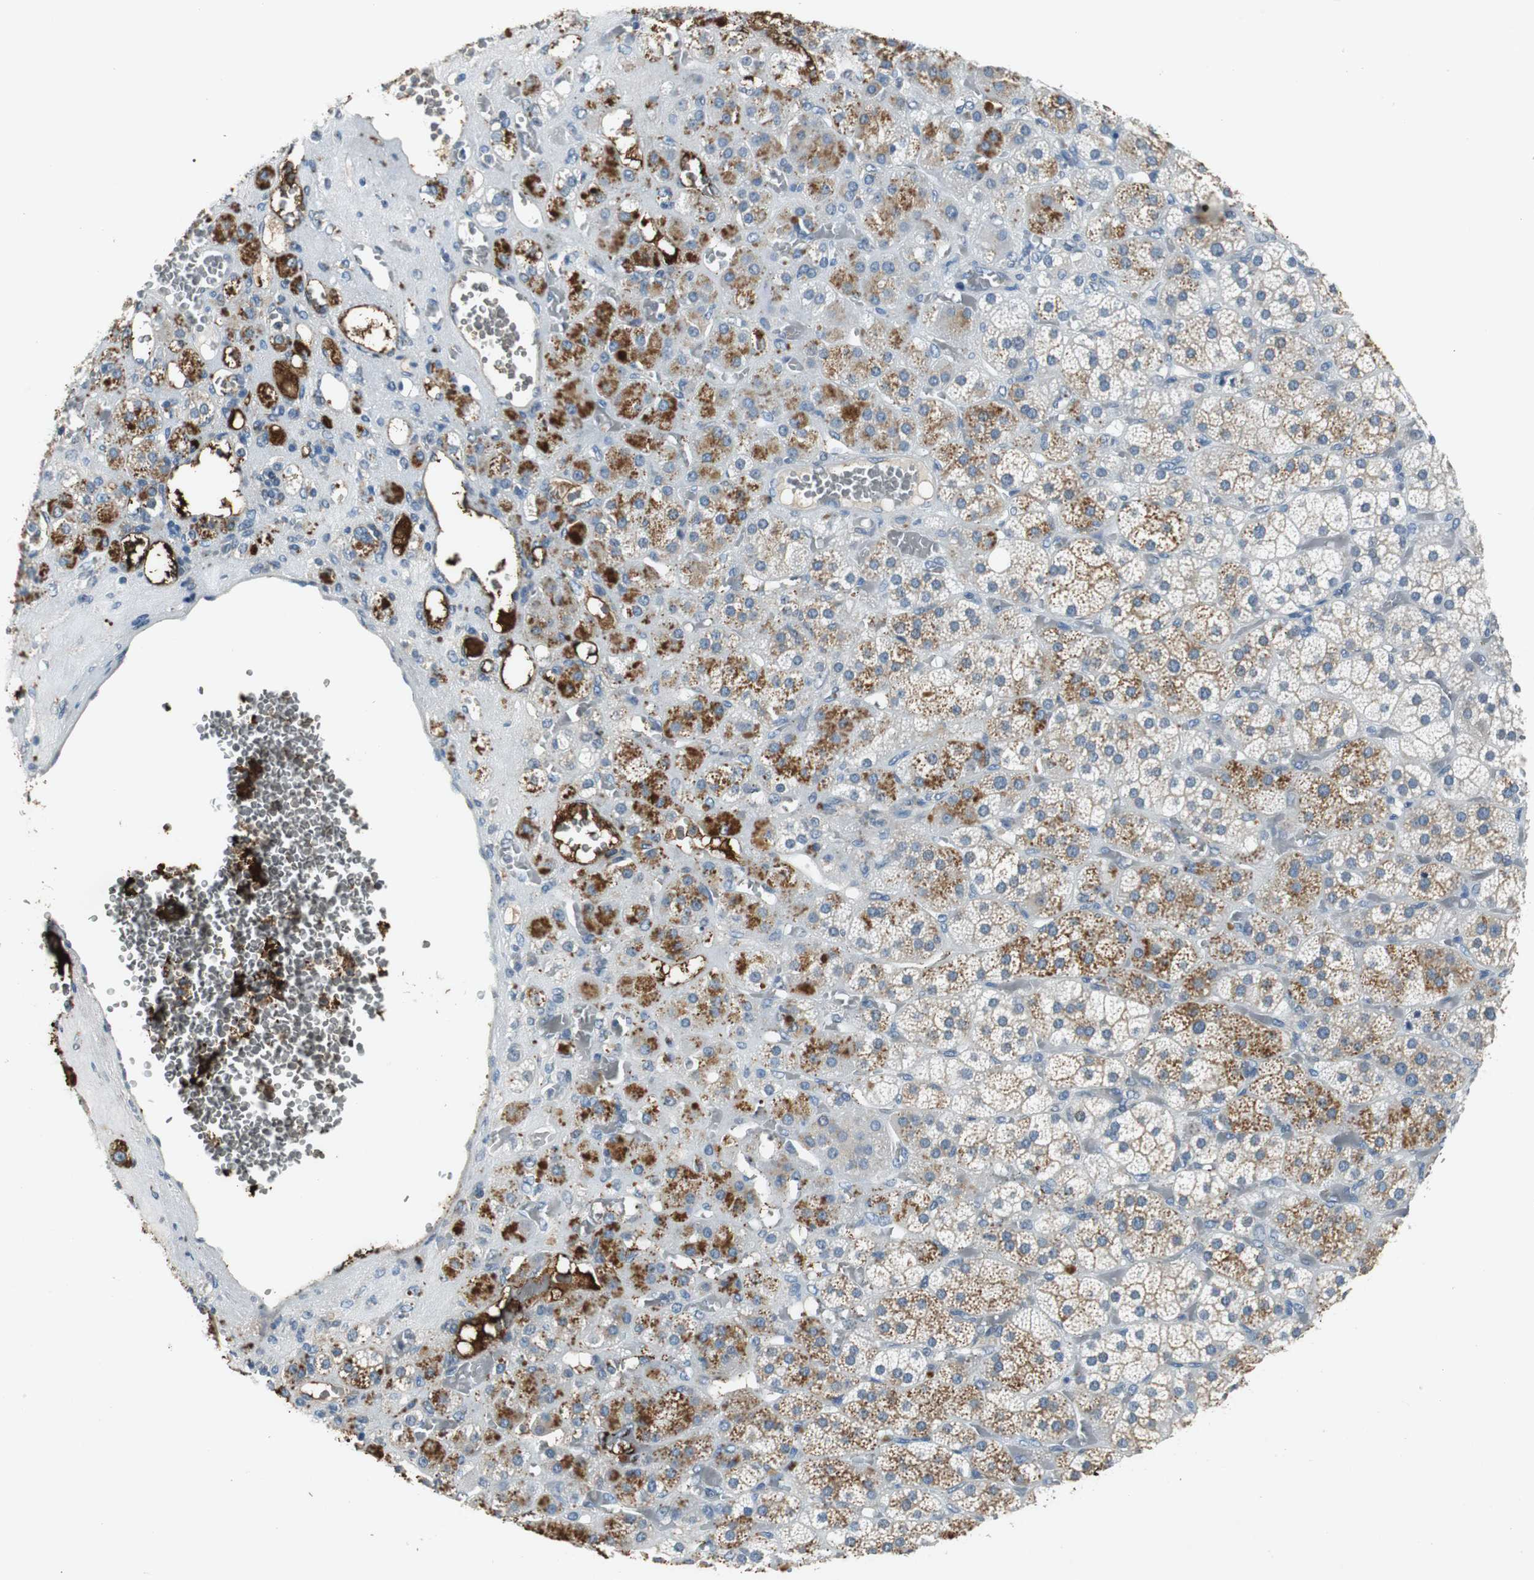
{"staining": {"intensity": "strong", "quantity": "25%-75%", "location": "cytoplasmic/membranous"}, "tissue": "adrenal gland", "cell_type": "Glandular cells", "image_type": "normal", "snomed": [{"axis": "morphology", "description": "Normal tissue, NOS"}, {"axis": "topography", "description": "Adrenal gland"}], "caption": "This histopathology image demonstrates immunohistochemistry (IHC) staining of unremarkable human adrenal gland, with high strong cytoplasmic/membranous expression in approximately 25%-75% of glandular cells.", "gene": "GLCCI1", "patient": {"sex": "female", "age": 71}}